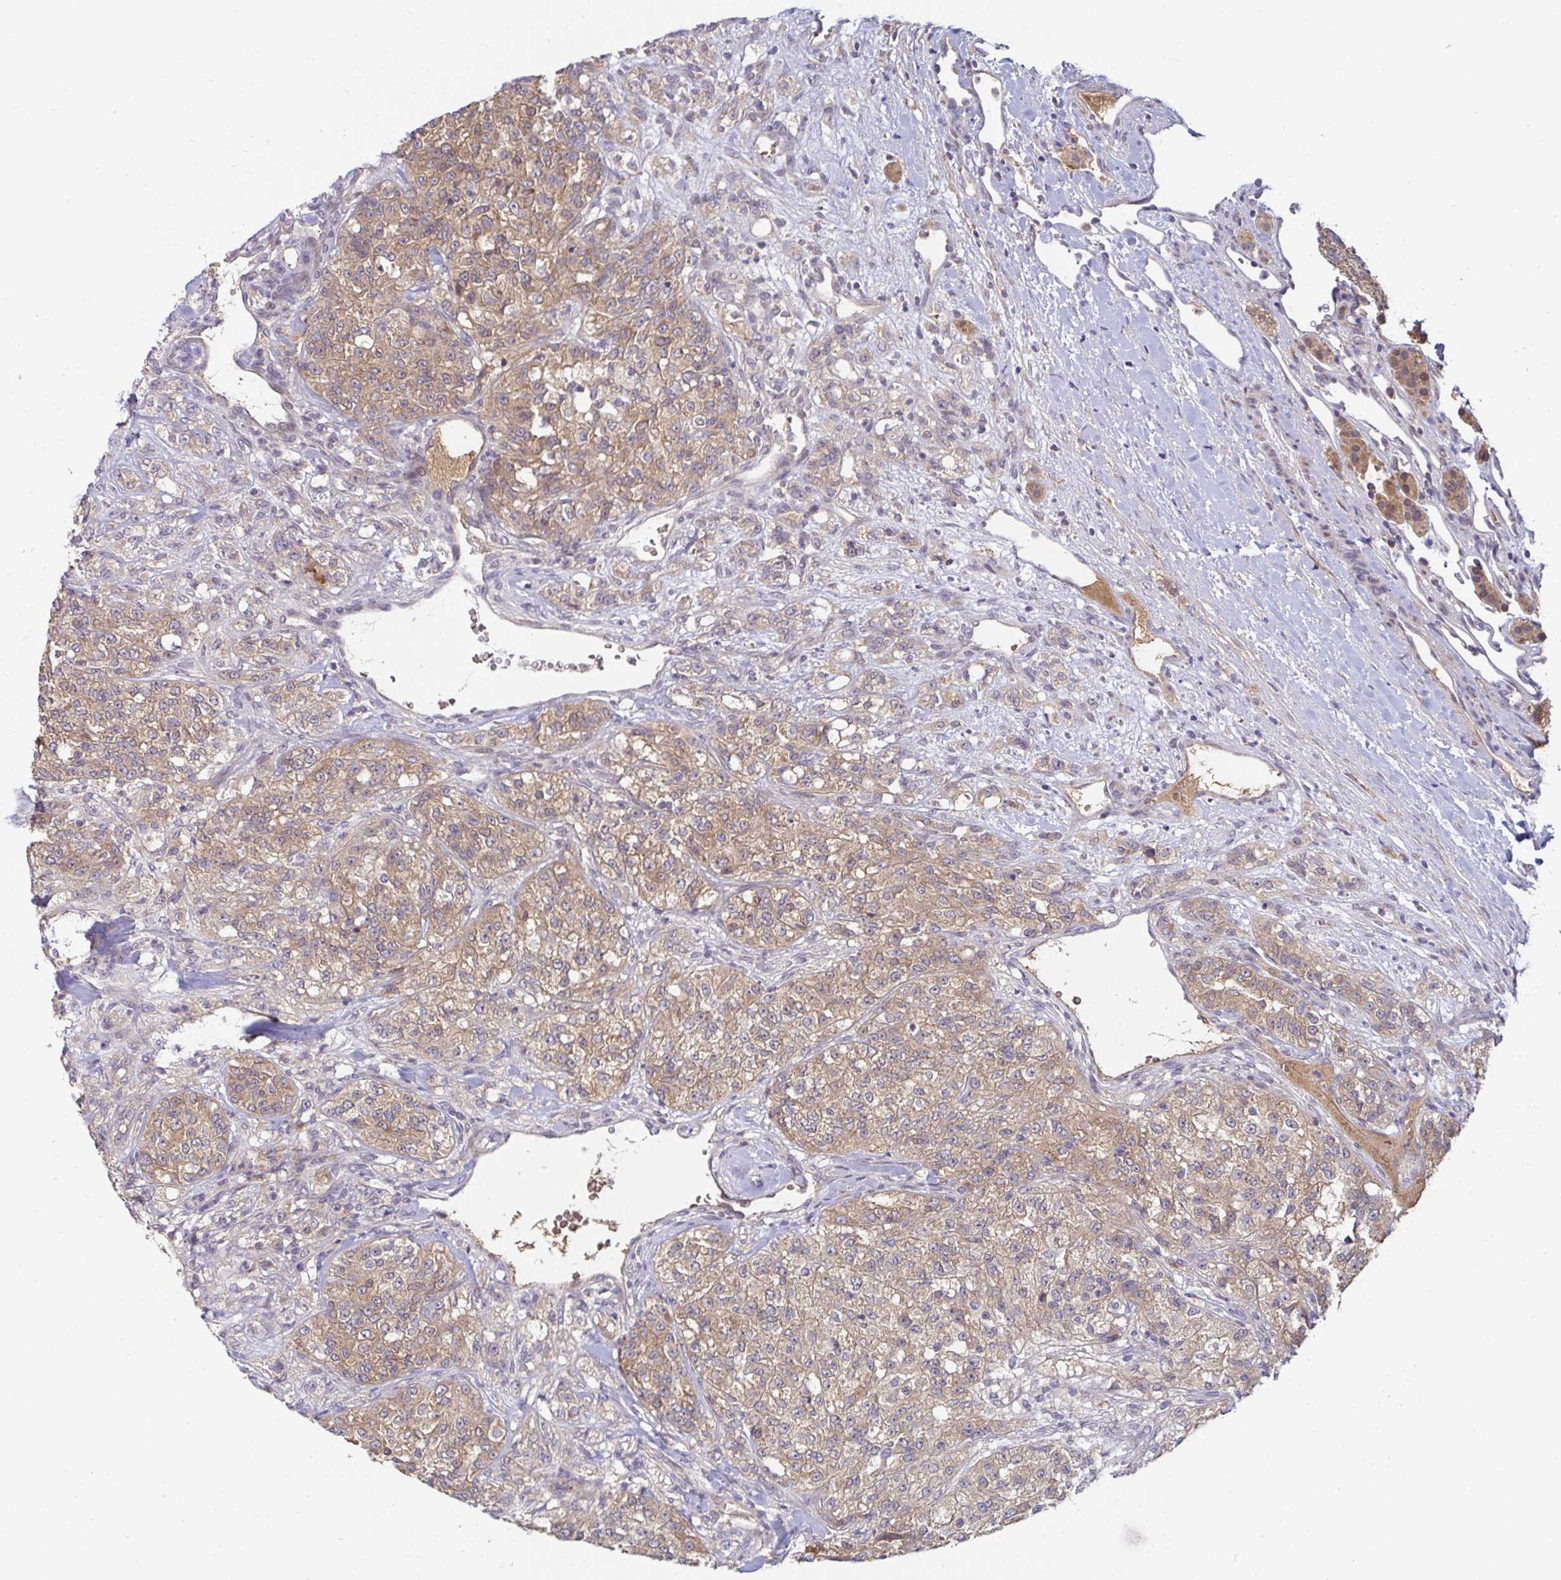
{"staining": {"intensity": "moderate", "quantity": ">75%", "location": "cytoplasmic/membranous"}, "tissue": "renal cancer", "cell_type": "Tumor cells", "image_type": "cancer", "snomed": [{"axis": "morphology", "description": "Adenocarcinoma, NOS"}, {"axis": "topography", "description": "Kidney"}], "caption": "Adenocarcinoma (renal) tissue displays moderate cytoplasmic/membranous positivity in approximately >75% of tumor cells, visualized by immunohistochemistry.", "gene": "LARP1", "patient": {"sex": "female", "age": 63}}